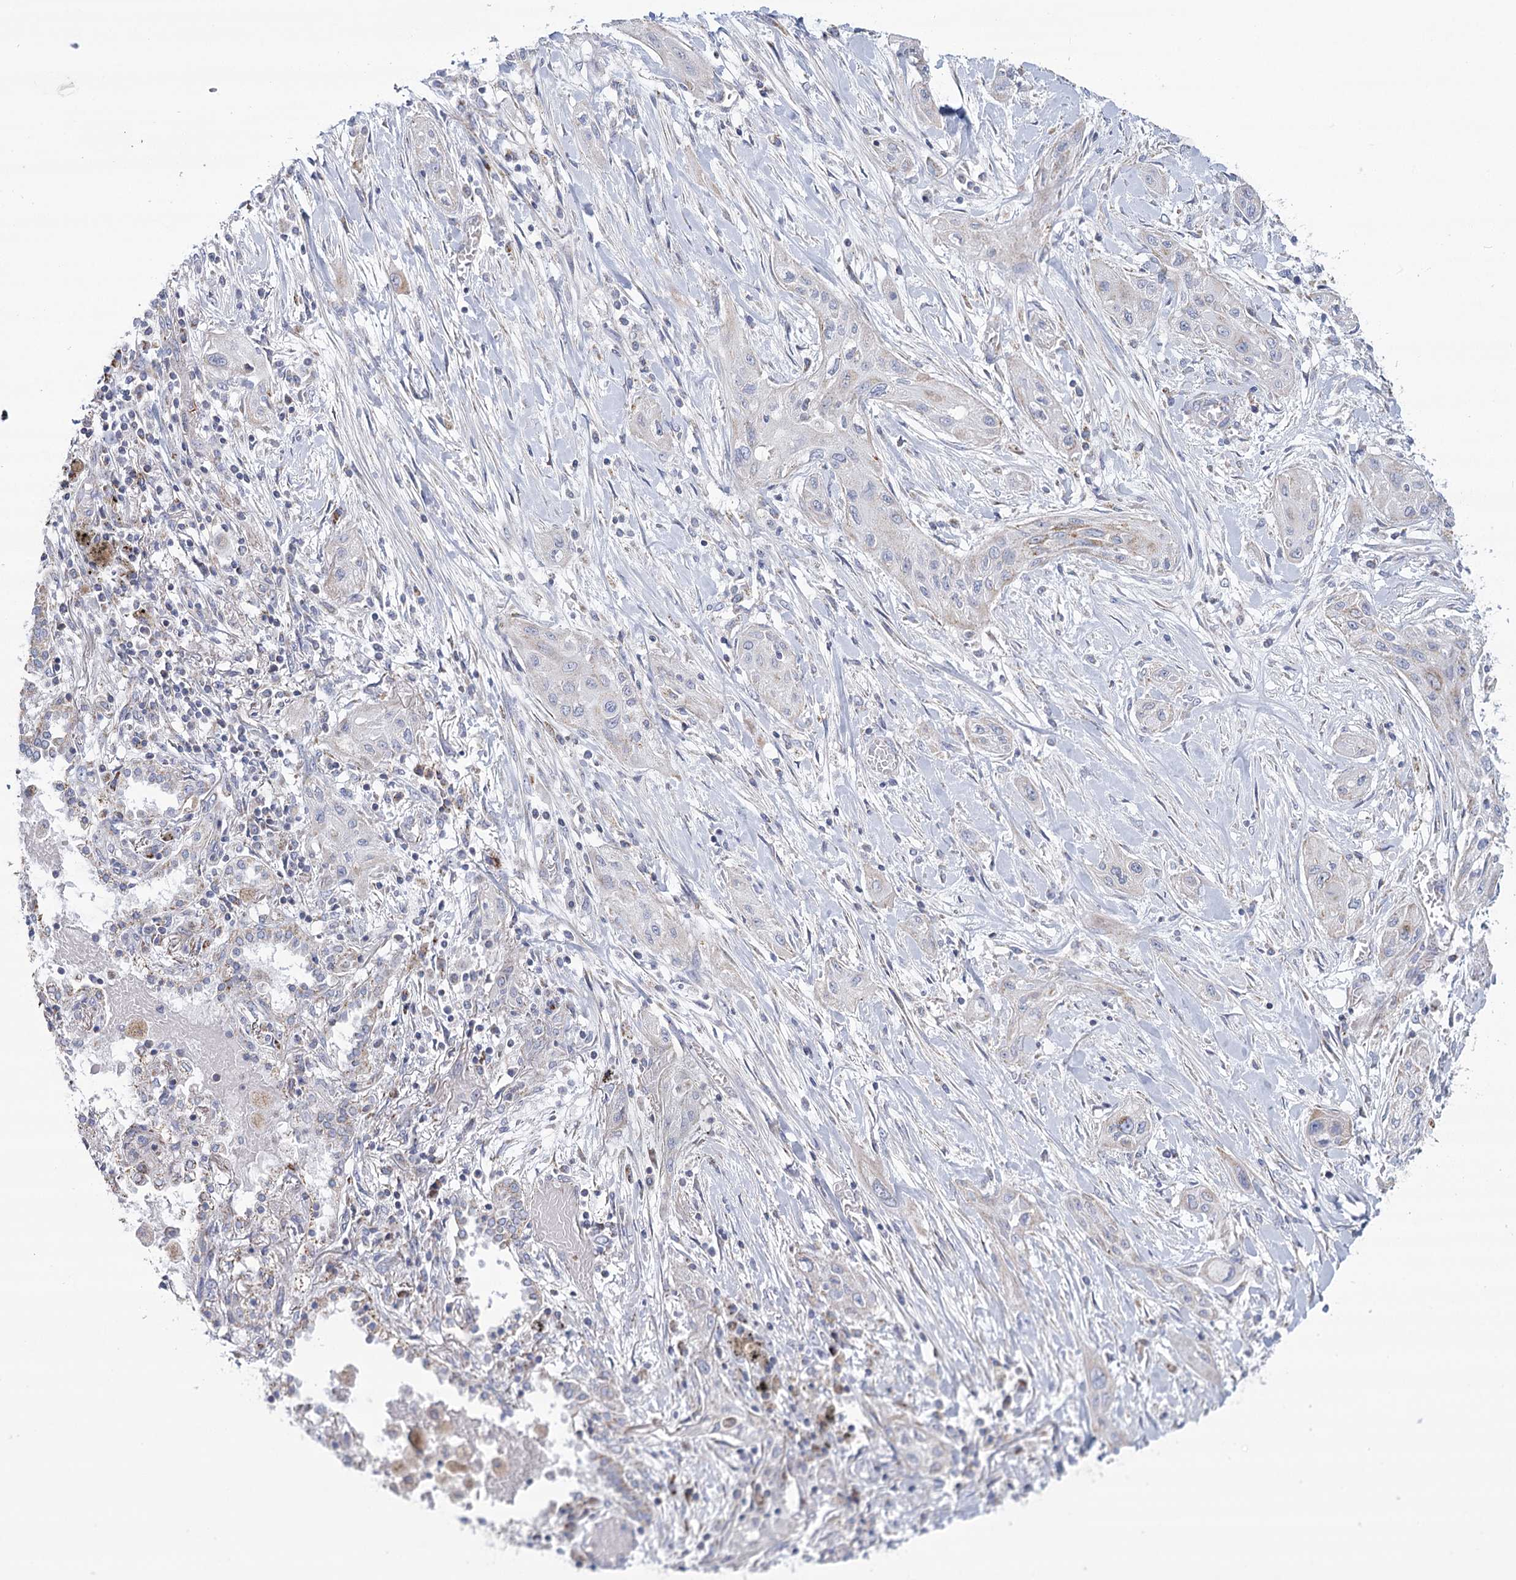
{"staining": {"intensity": "negative", "quantity": "none", "location": "none"}, "tissue": "lung cancer", "cell_type": "Tumor cells", "image_type": "cancer", "snomed": [{"axis": "morphology", "description": "Squamous cell carcinoma, NOS"}, {"axis": "topography", "description": "Lung"}], "caption": "High magnification brightfield microscopy of lung cancer (squamous cell carcinoma) stained with DAB (brown) and counterstained with hematoxylin (blue): tumor cells show no significant expression. (Immunohistochemistry (ihc), brightfield microscopy, high magnification).", "gene": "SNX7", "patient": {"sex": "female", "age": 47}}